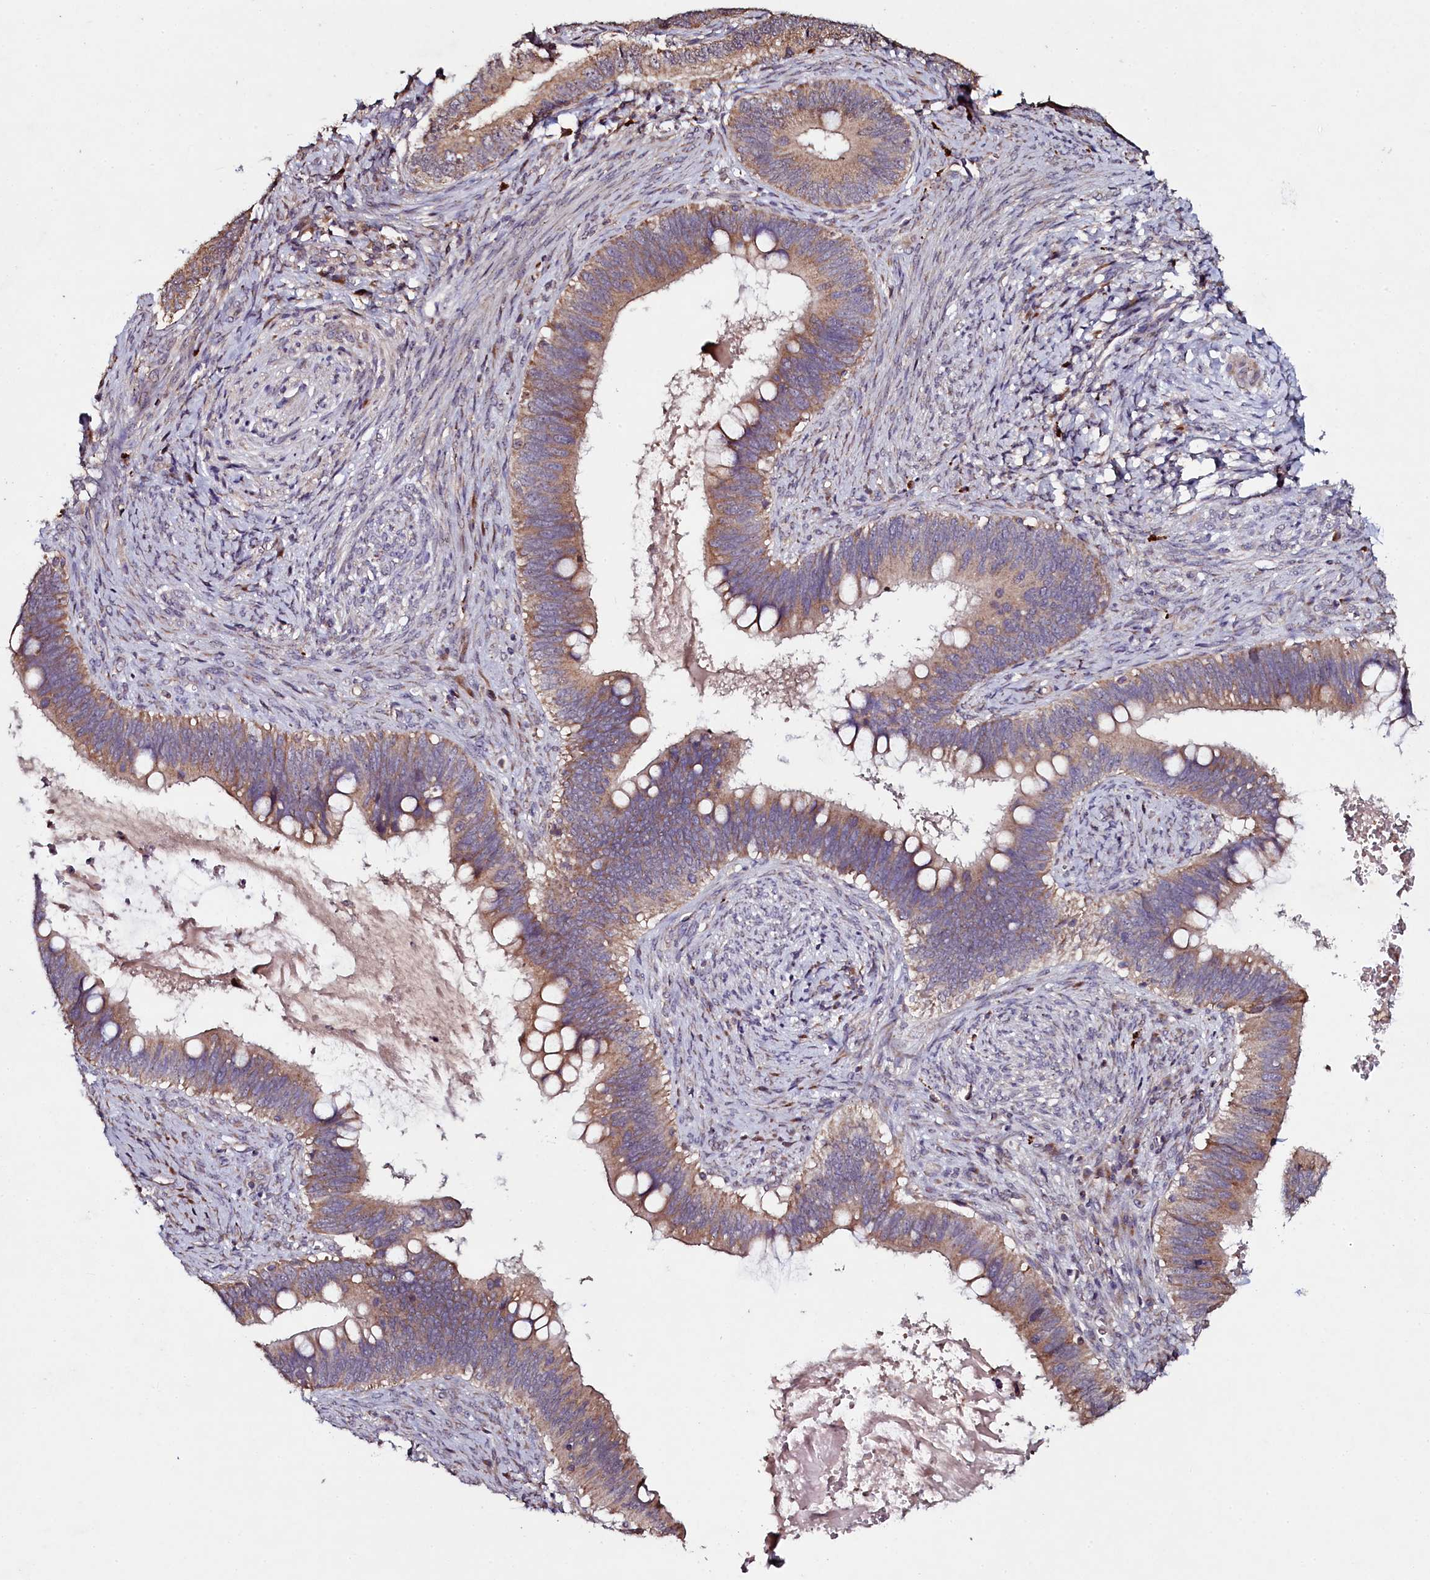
{"staining": {"intensity": "moderate", "quantity": ">75%", "location": "cytoplasmic/membranous"}, "tissue": "cervical cancer", "cell_type": "Tumor cells", "image_type": "cancer", "snomed": [{"axis": "morphology", "description": "Adenocarcinoma, NOS"}, {"axis": "topography", "description": "Cervix"}], "caption": "Adenocarcinoma (cervical) tissue displays moderate cytoplasmic/membranous expression in approximately >75% of tumor cells, visualized by immunohistochemistry.", "gene": "SEC24C", "patient": {"sex": "female", "age": 42}}